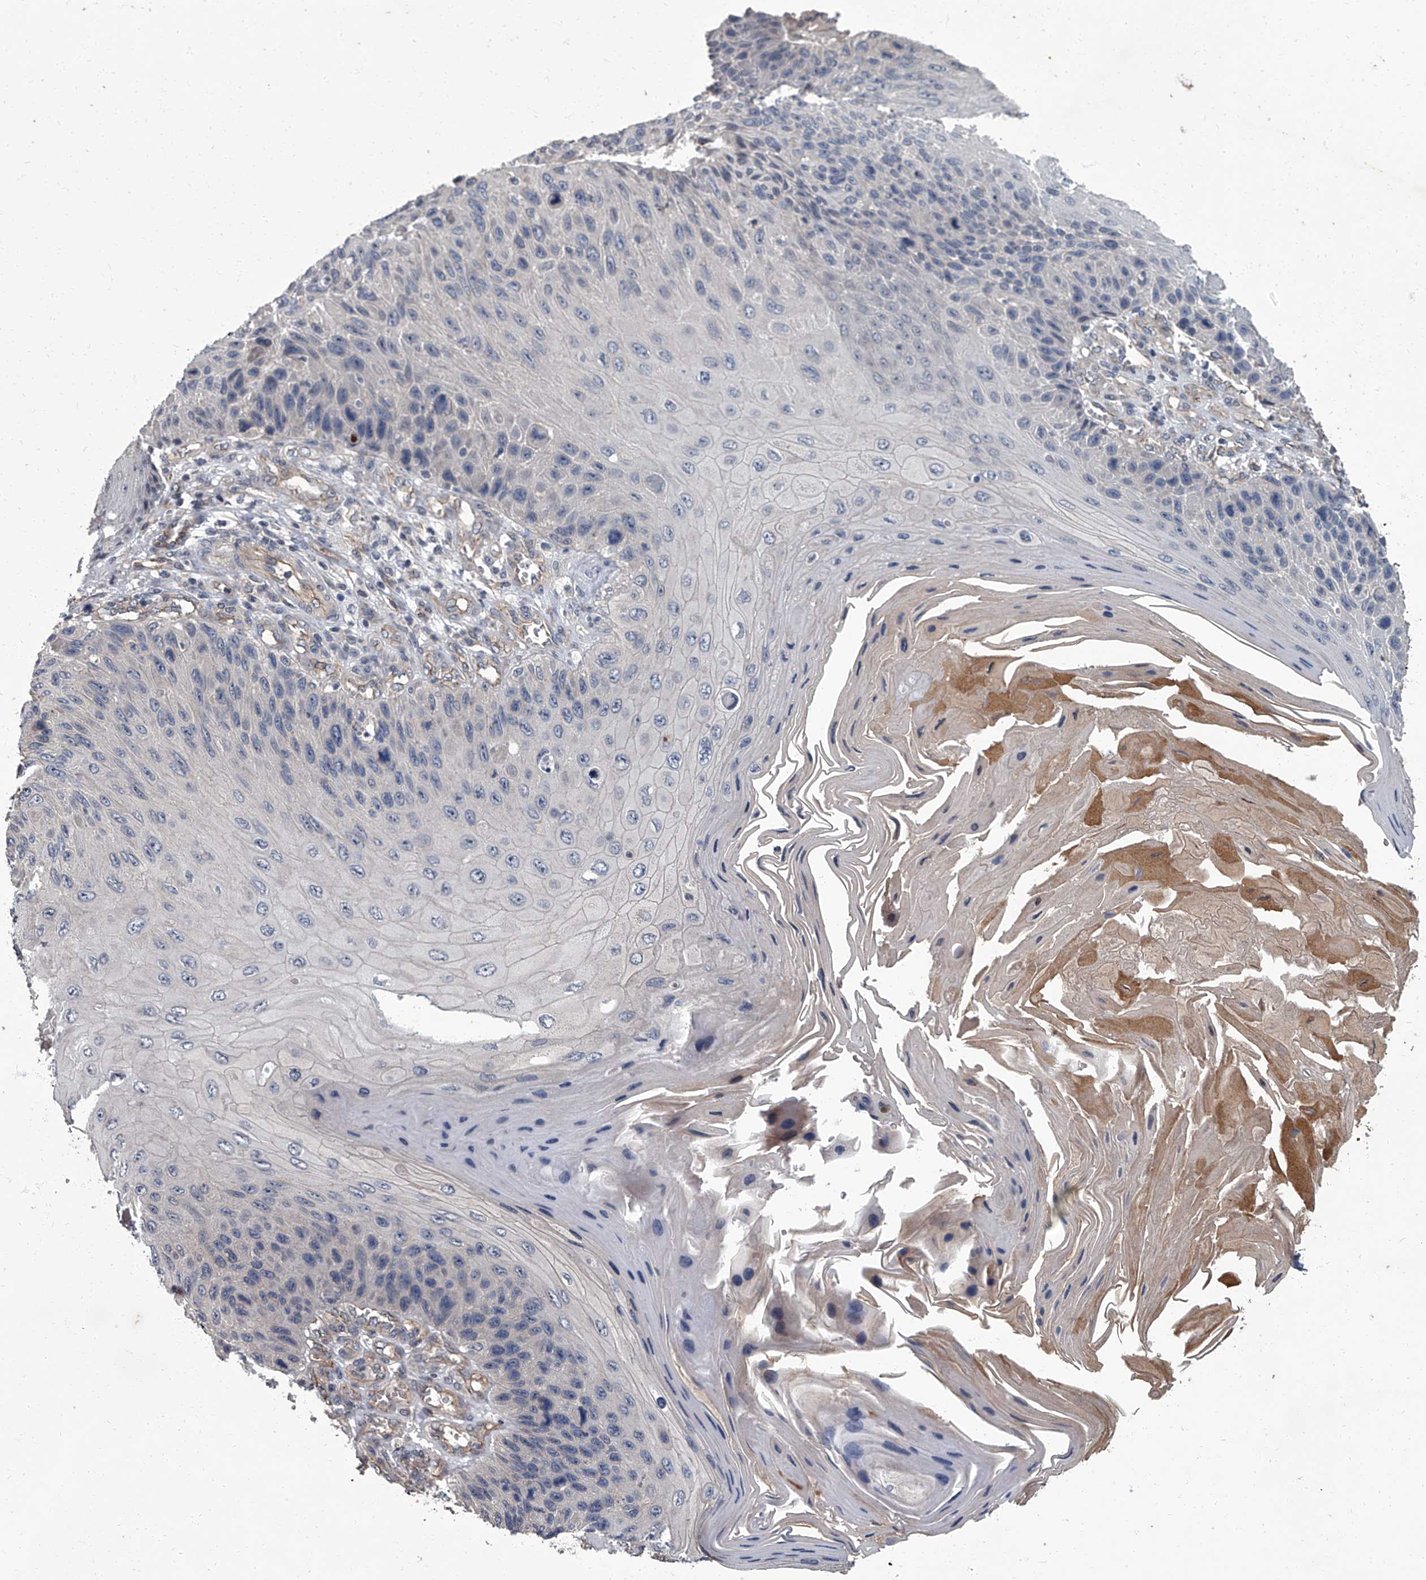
{"staining": {"intensity": "negative", "quantity": "none", "location": "none"}, "tissue": "skin cancer", "cell_type": "Tumor cells", "image_type": "cancer", "snomed": [{"axis": "morphology", "description": "Squamous cell carcinoma, NOS"}, {"axis": "topography", "description": "Skin"}], "caption": "An IHC image of skin cancer is shown. There is no staining in tumor cells of skin cancer.", "gene": "SIRT4", "patient": {"sex": "female", "age": 88}}